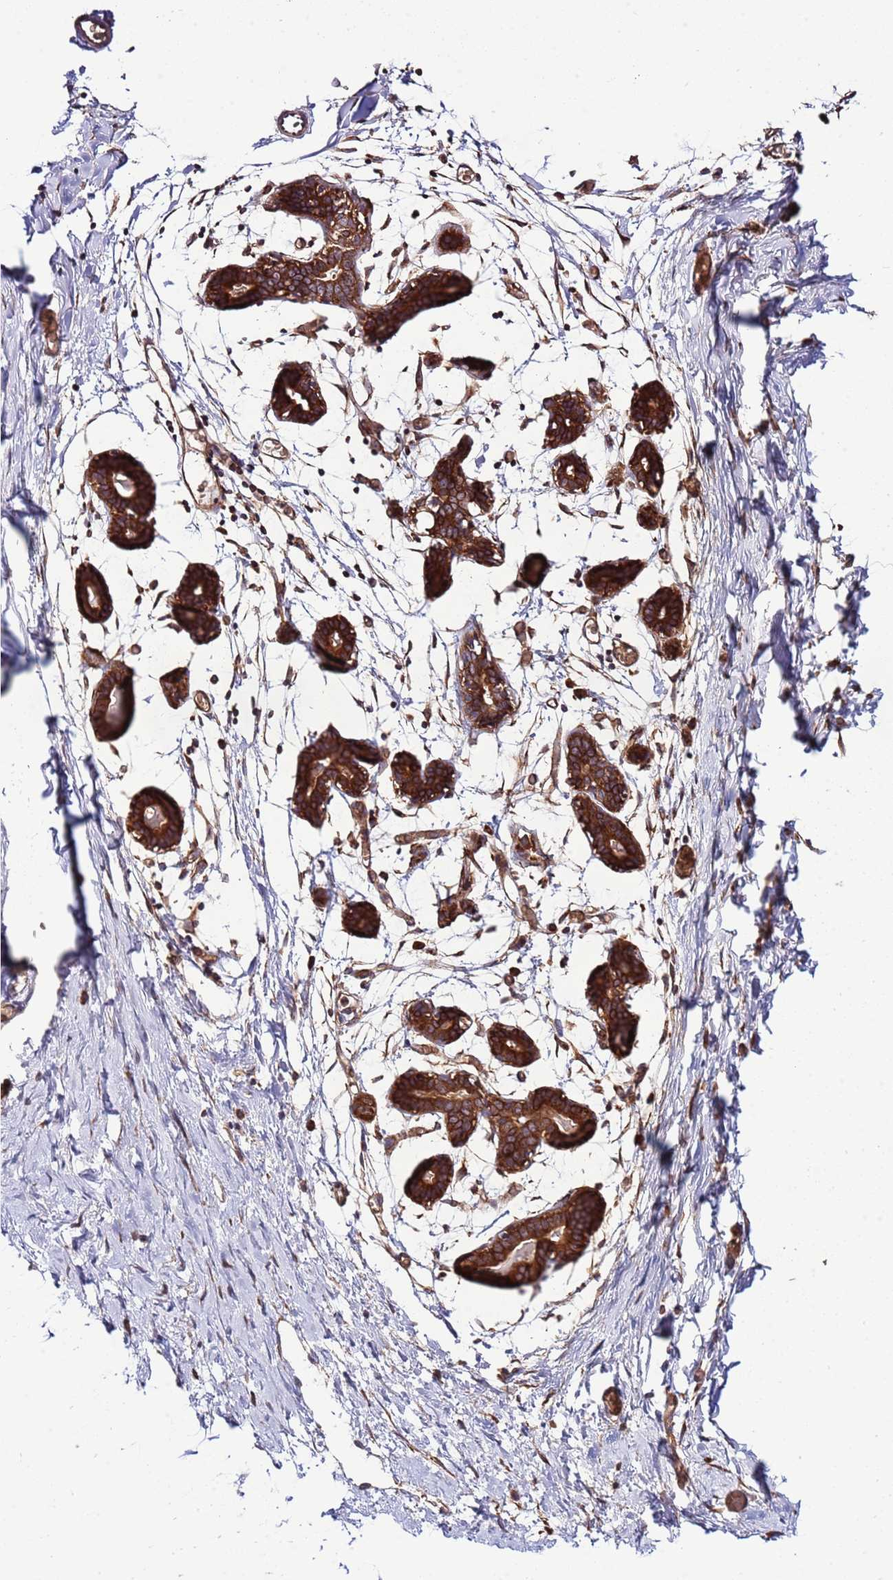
{"staining": {"intensity": "weak", "quantity": "25%-75%", "location": "cytoplasmic/membranous"}, "tissue": "breast", "cell_type": "Adipocytes", "image_type": "normal", "snomed": [{"axis": "morphology", "description": "Normal tissue, NOS"}, {"axis": "topography", "description": "Breast"}], "caption": "DAB (3,3'-diaminobenzidine) immunohistochemical staining of unremarkable human breast displays weak cytoplasmic/membranous protein expression in approximately 25%-75% of adipocytes.", "gene": "SLC44A5", "patient": {"sex": "female", "age": 27}}